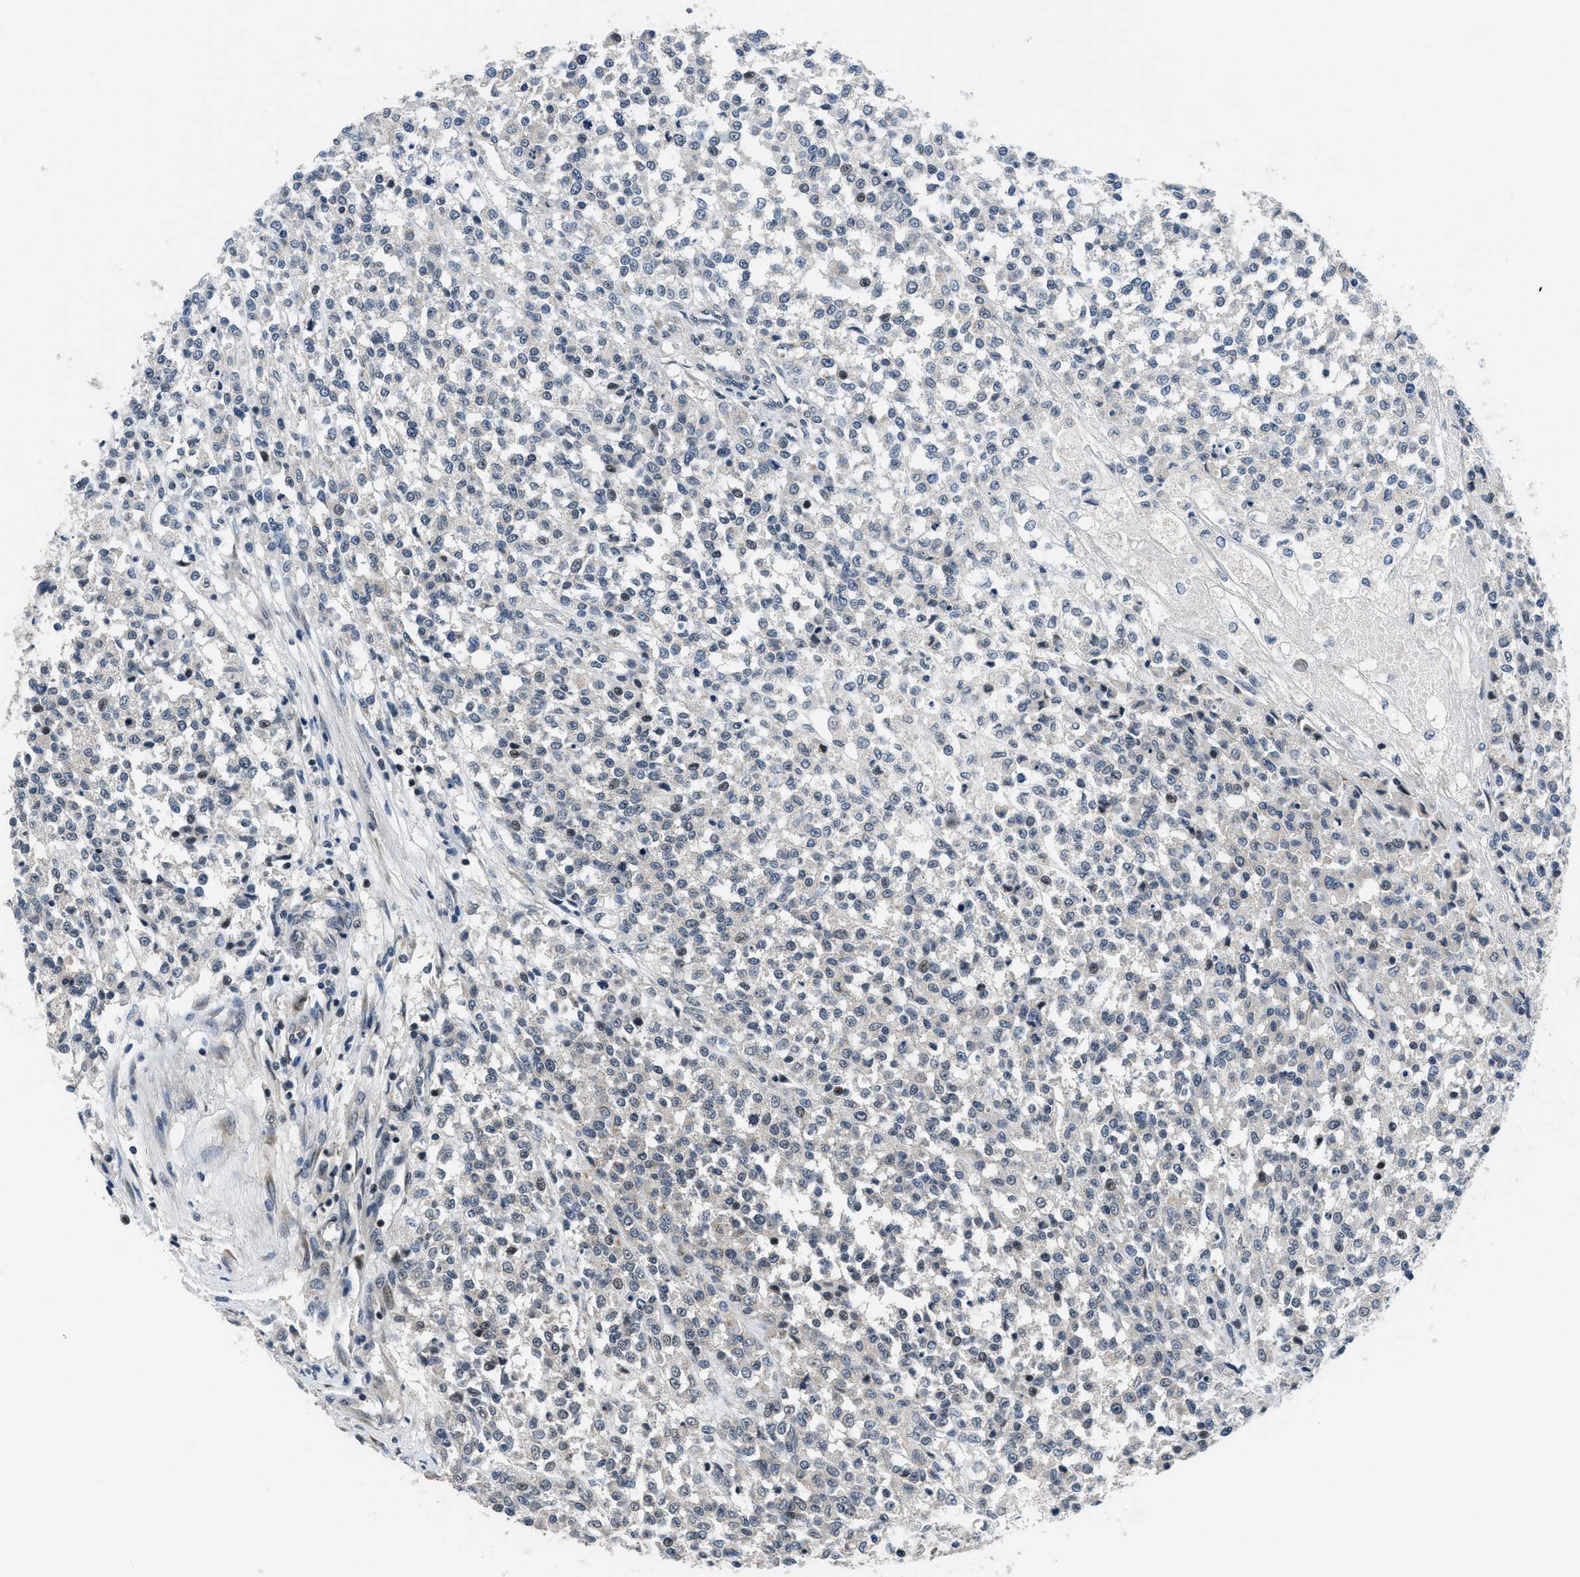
{"staining": {"intensity": "weak", "quantity": "<25%", "location": "nuclear"}, "tissue": "testis cancer", "cell_type": "Tumor cells", "image_type": "cancer", "snomed": [{"axis": "morphology", "description": "Seminoma, NOS"}, {"axis": "topography", "description": "Testis"}], "caption": "DAB immunohistochemical staining of testis seminoma reveals no significant expression in tumor cells.", "gene": "SETD5", "patient": {"sex": "male", "age": 59}}